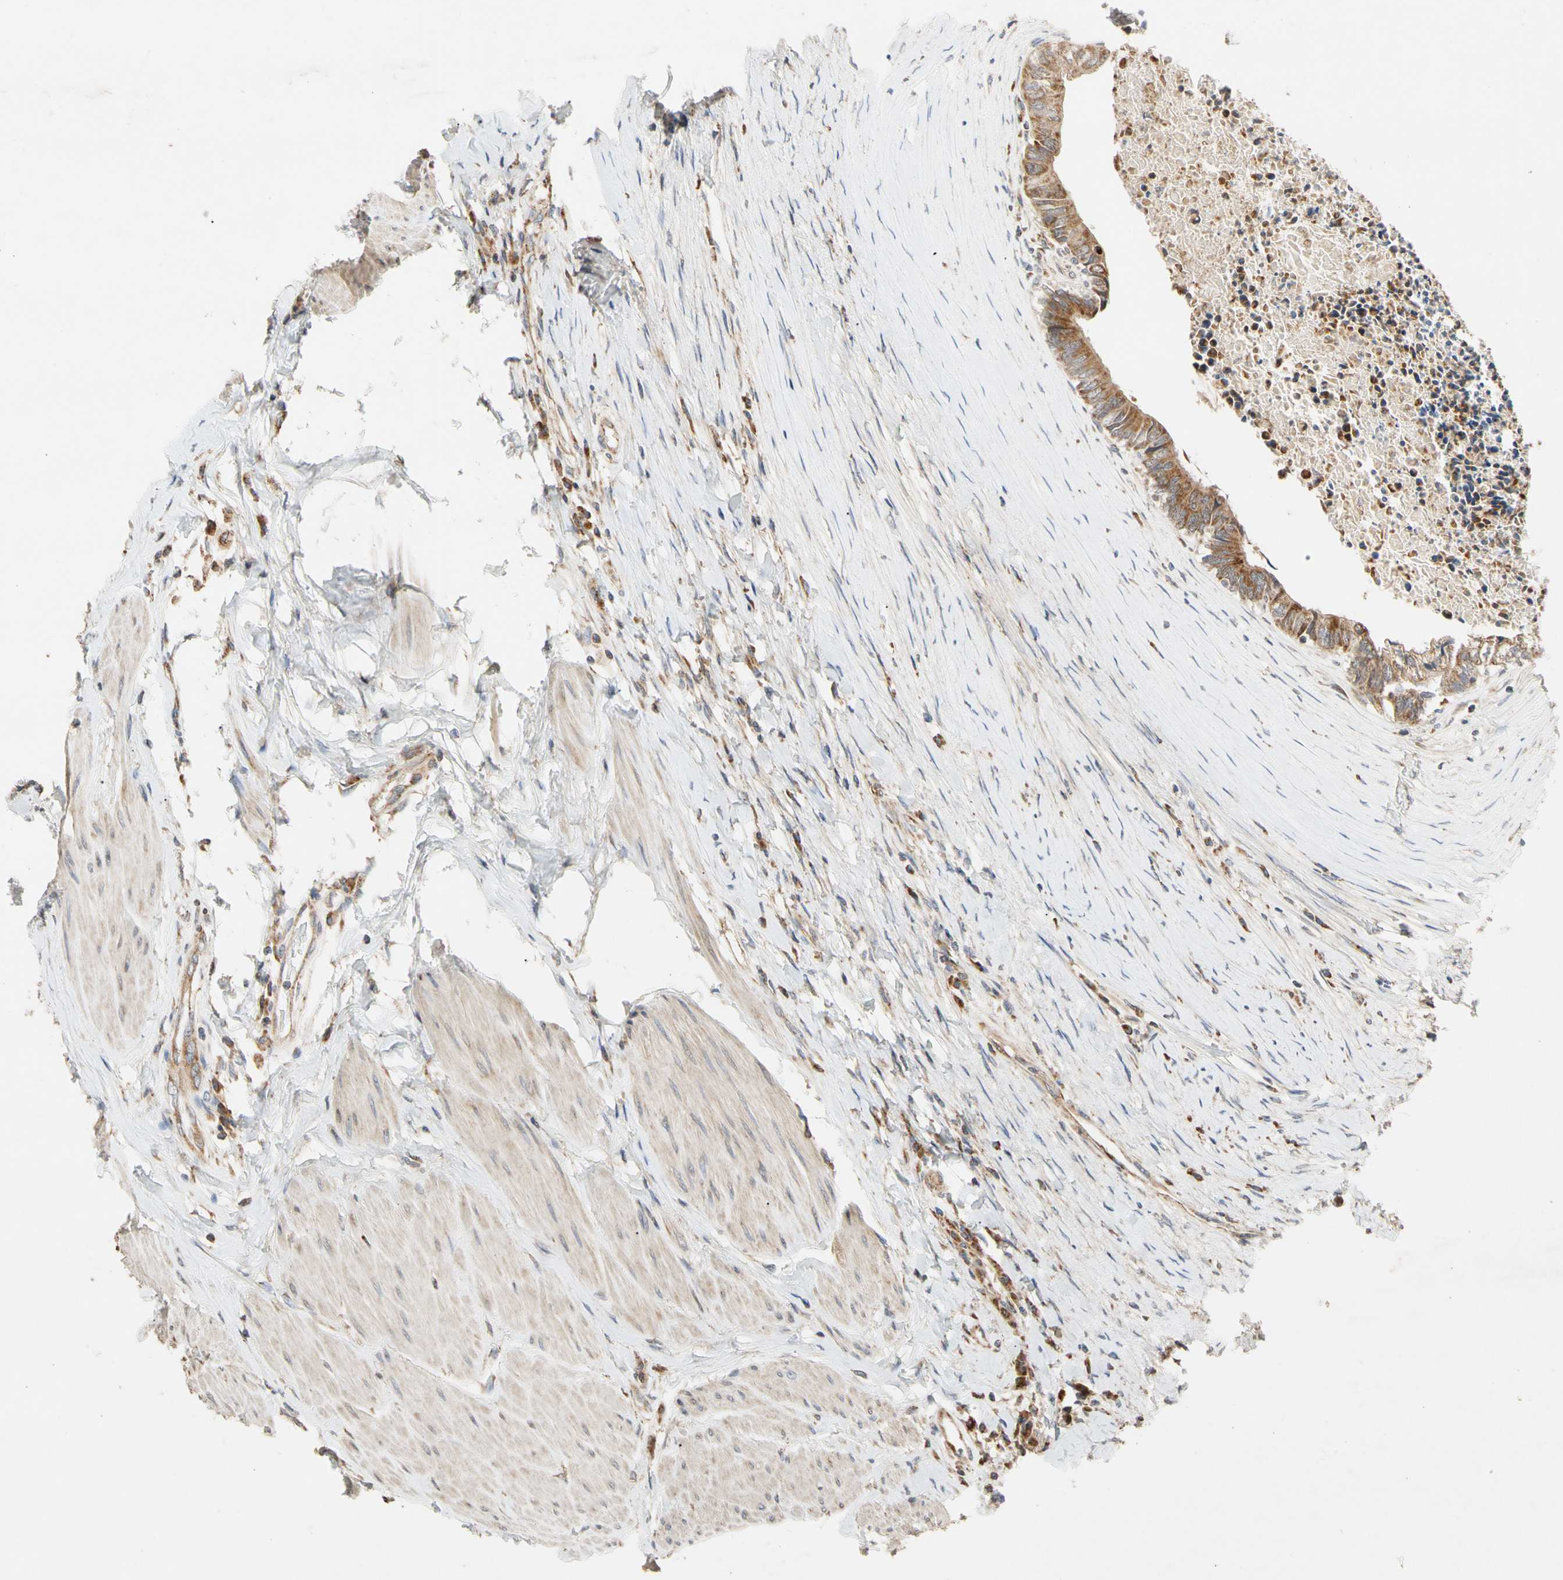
{"staining": {"intensity": "moderate", "quantity": ">75%", "location": "cytoplasmic/membranous"}, "tissue": "colorectal cancer", "cell_type": "Tumor cells", "image_type": "cancer", "snomed": [{"axis": "morphology", "description": "Adenocarcinoma, NOS"}, {"axis": "topography", "description": "Rectum"}], "caption": "An image showing moderate cytoplasmic/membranous expression in approximately >75% of tumor cells in colorectal adenocarcinoma, as visualized by brown immunohistochemical staining.", "gene": "GPD2", "patient": {"sex": "male", "age": 63}}